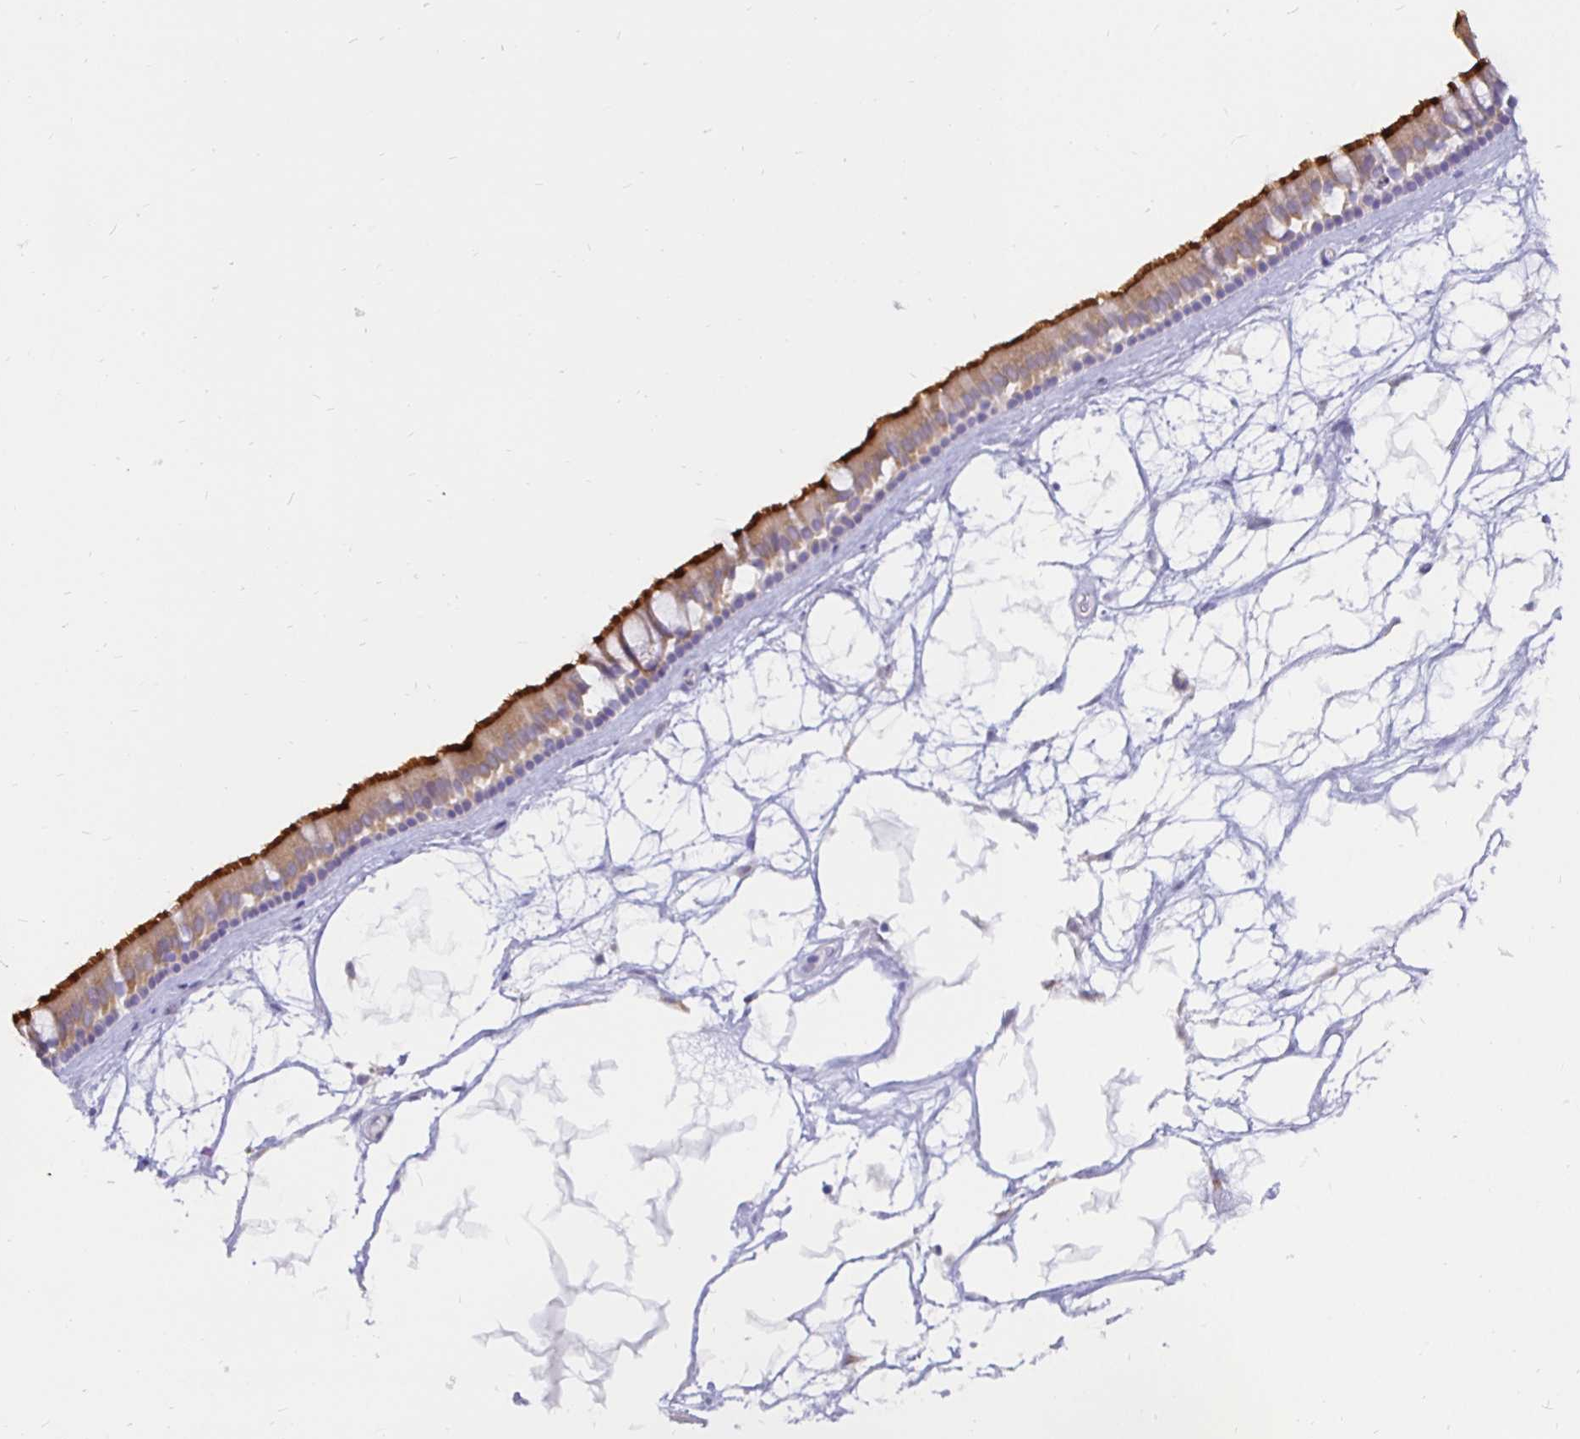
{"staining": {"intensity": "strong", "quantity": "25%-75%", "location": "cytoplasmic/membranous"}, "tissue": "nasopharynx", "cell_type": "Respiratory epithelial cells", "image_type": "normal", "snomed": [{"axis": "morphology", "description": "Normal tissue, NOS"}, {"axis": "topography", "description": "Nasopharynx"}], "caption": "Benign nasopharynx displays strong cytoplasmic/membranous expression in approximately 25%-75% of respiratory epithelial cells, visualized by immunohistochemistry. (Brightfield microscopy of DAB IHC at high magnification).", "gene": "DNAI2", "patient": {"sex": "male", "age": 68}}